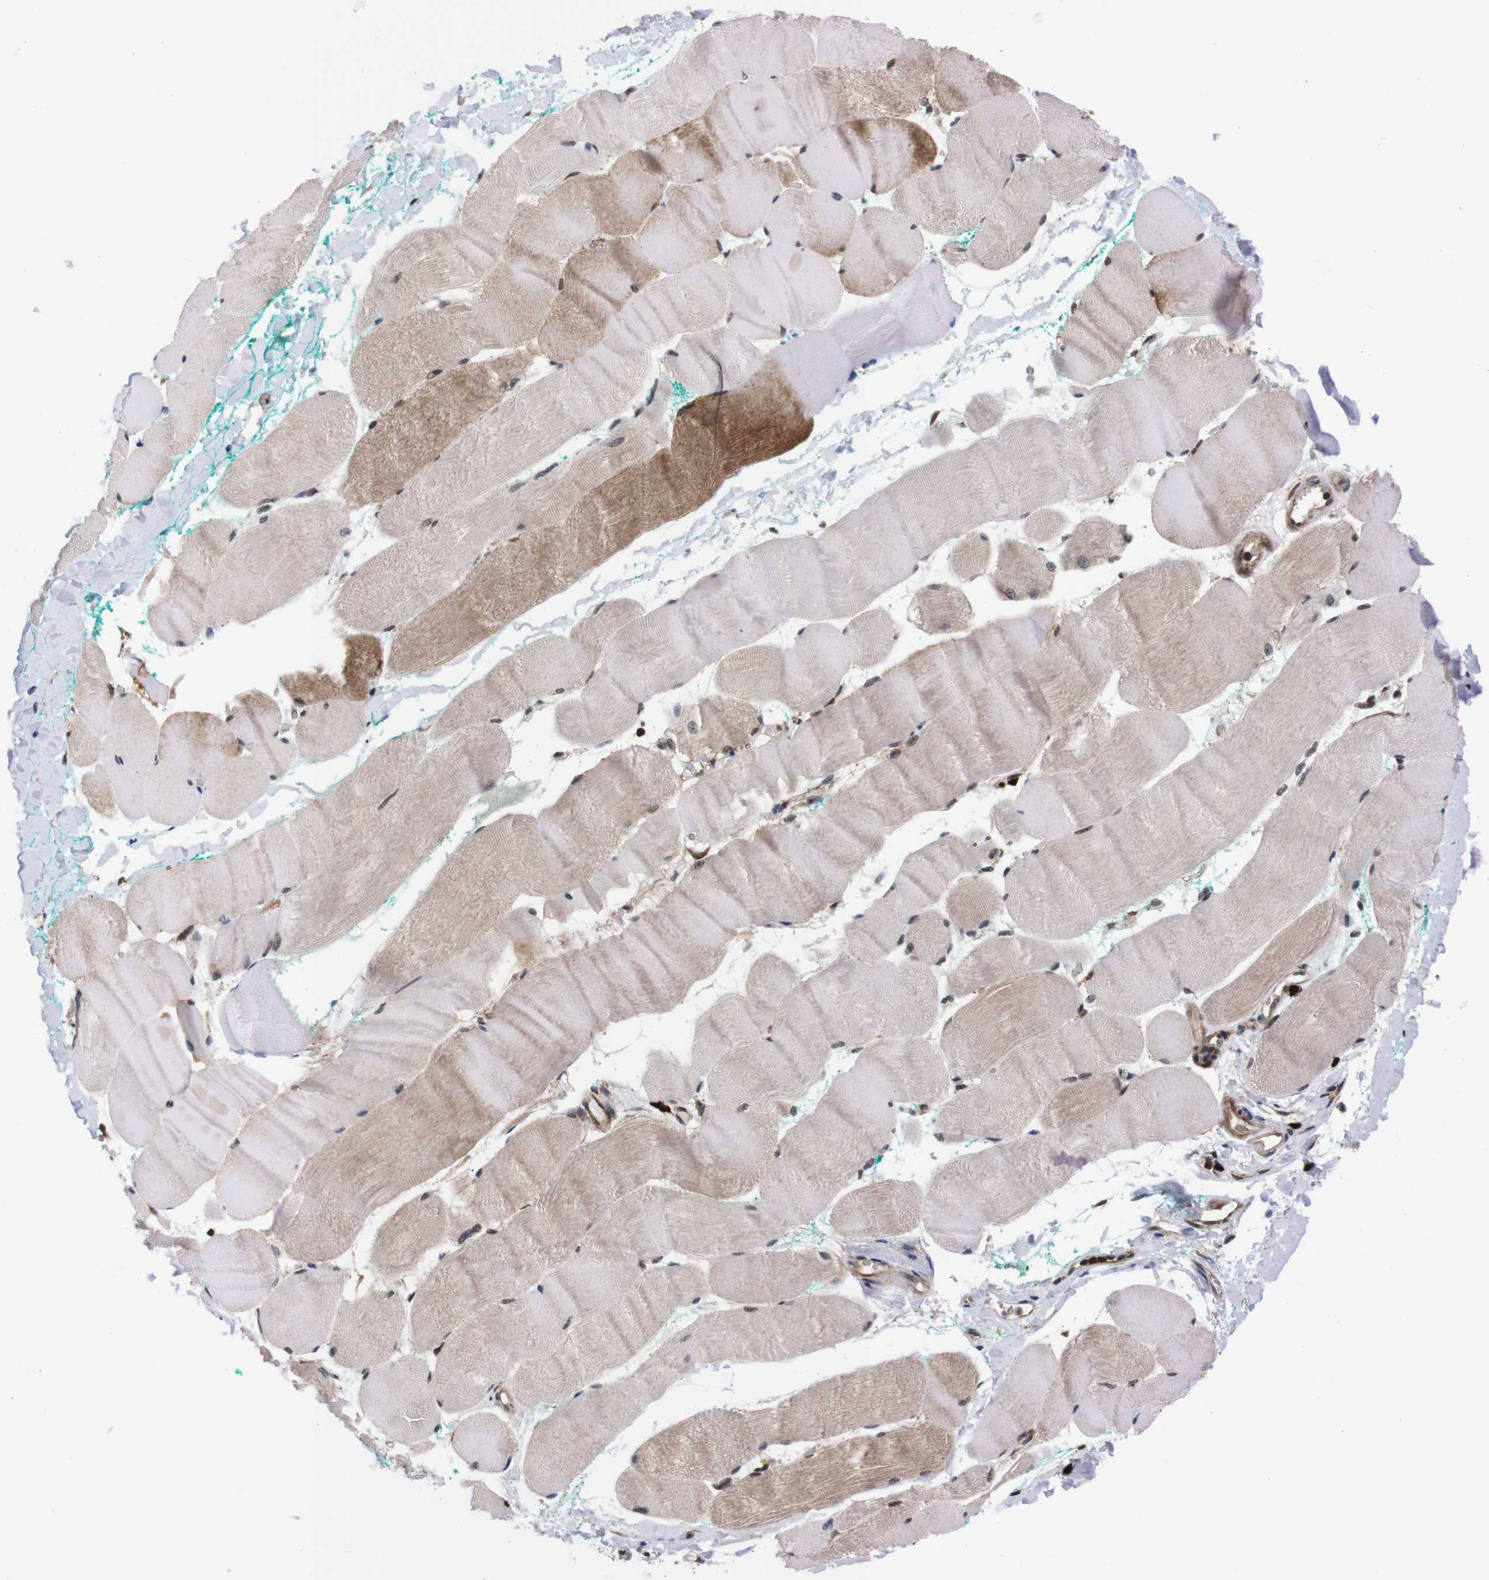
{"staining": {"intensity": "moderate", "quantity": "25%-75%", "location": "cytoplasmic/membranous,nuclear"}, "tissue": "skeletal muscle", "cell_type": "Myocytes", "image_type": "normal", "snomed": [{"axis": "morphology", "description": "Normal tissue, NOS"}, {"axis": "morphology", "description": "Squamous cell carcinoma, NOS"}, {"axis": "topography", "description": "Skeletal muscle"}], "caption": "Immunohistochemical staining of normal human skeletal muscle reveals medium levels of moderate cytoplasmic/membranous,nuclear staining in about 25%-75% of myocytes.", "gene": "UBQLN2", "patient": {"sex": "male", "age": 51}}